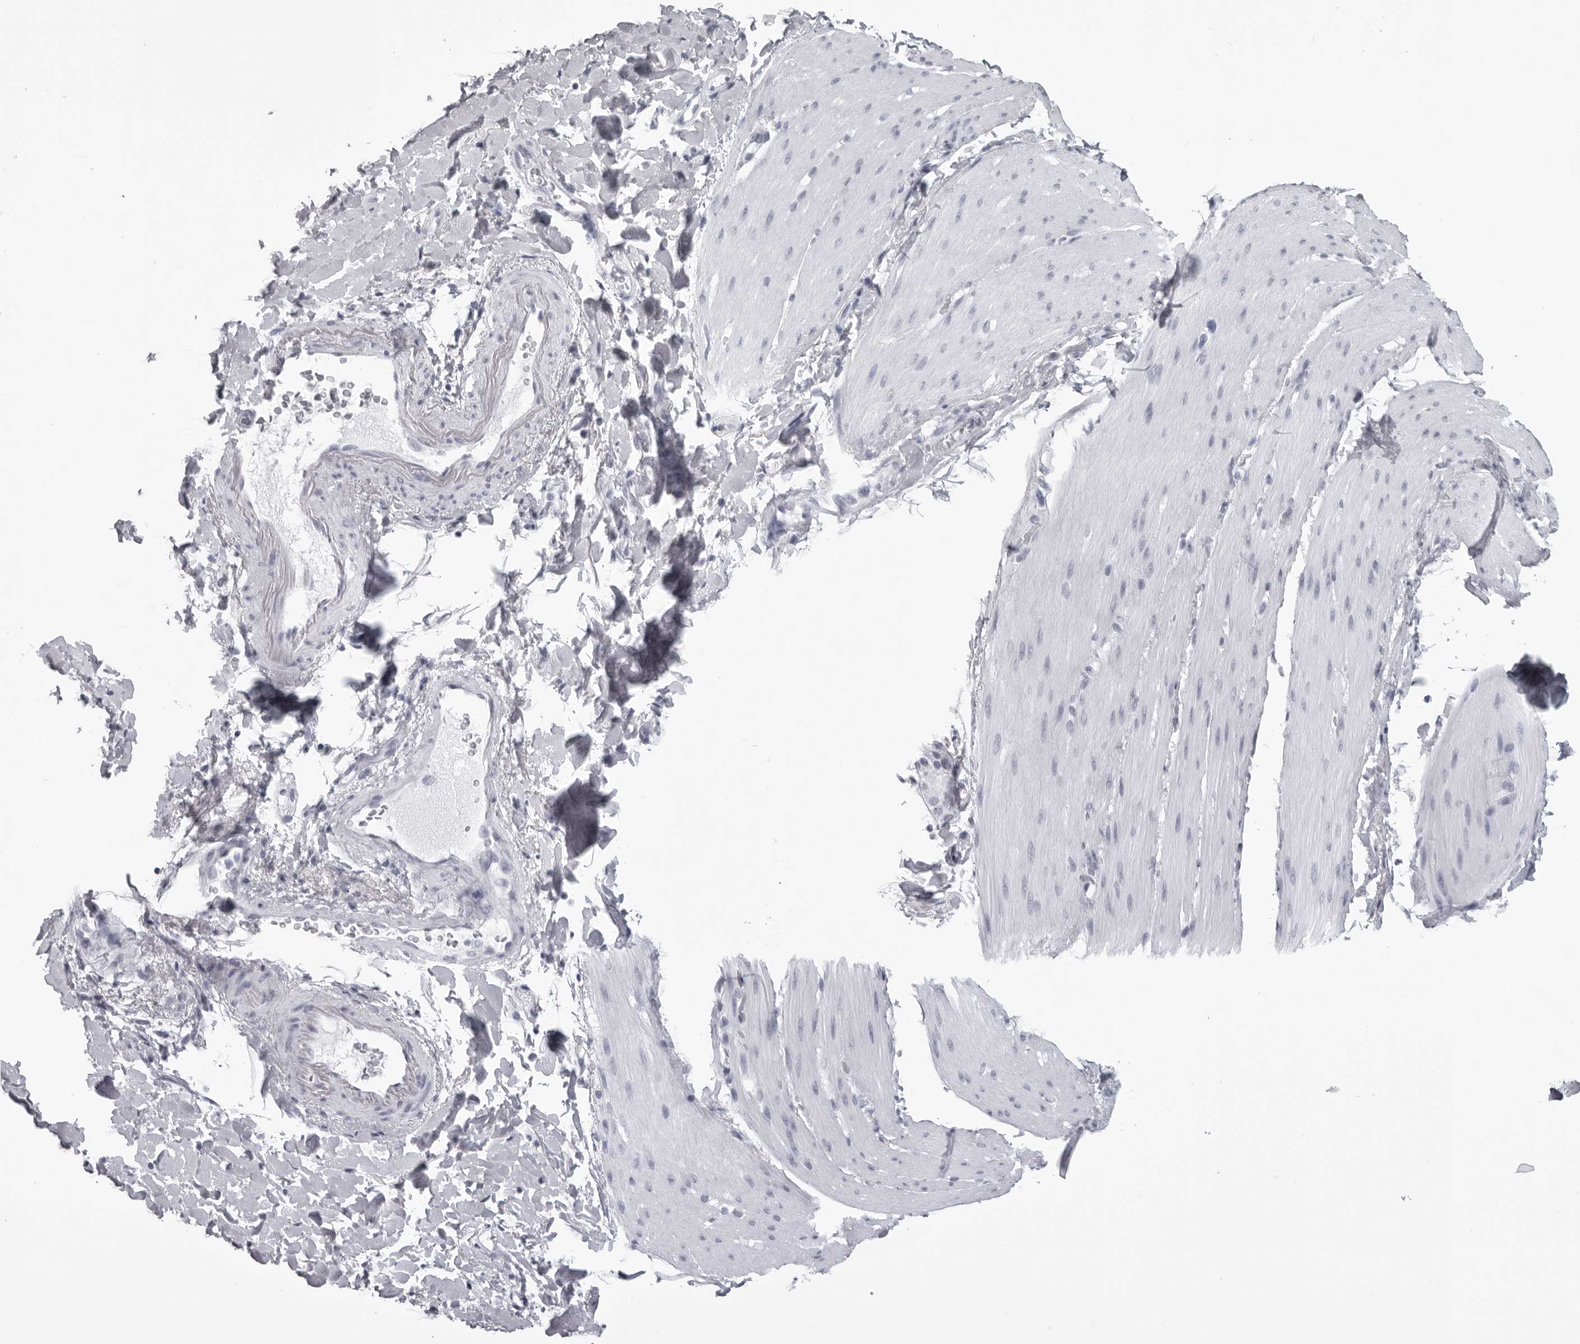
{"staining": {"intensity": "negative", "quantity": "none", "location": "none"}, "tissue": "smooth muscle", "cell_type": "Smooth muscle cells", "image_type": "normal", "snomed": [{"axis": "morphology", "description": "Normal tissue, NOS"}, {"axis": "topography", "description": "Smooth muscle"}, {"axis": "topography", "description": "Small intestine"}], "caption": "Smooth muscle cells are negative for brown protein staining in benign smooth muscle. (Stains: DAB immunohistochemistry (IHC) with hematoxylin counter stain, Microscopy: brightfield microscopy at high magnification).", "gene": "UROD", "patient": {"sex": "female", "age": 84}}